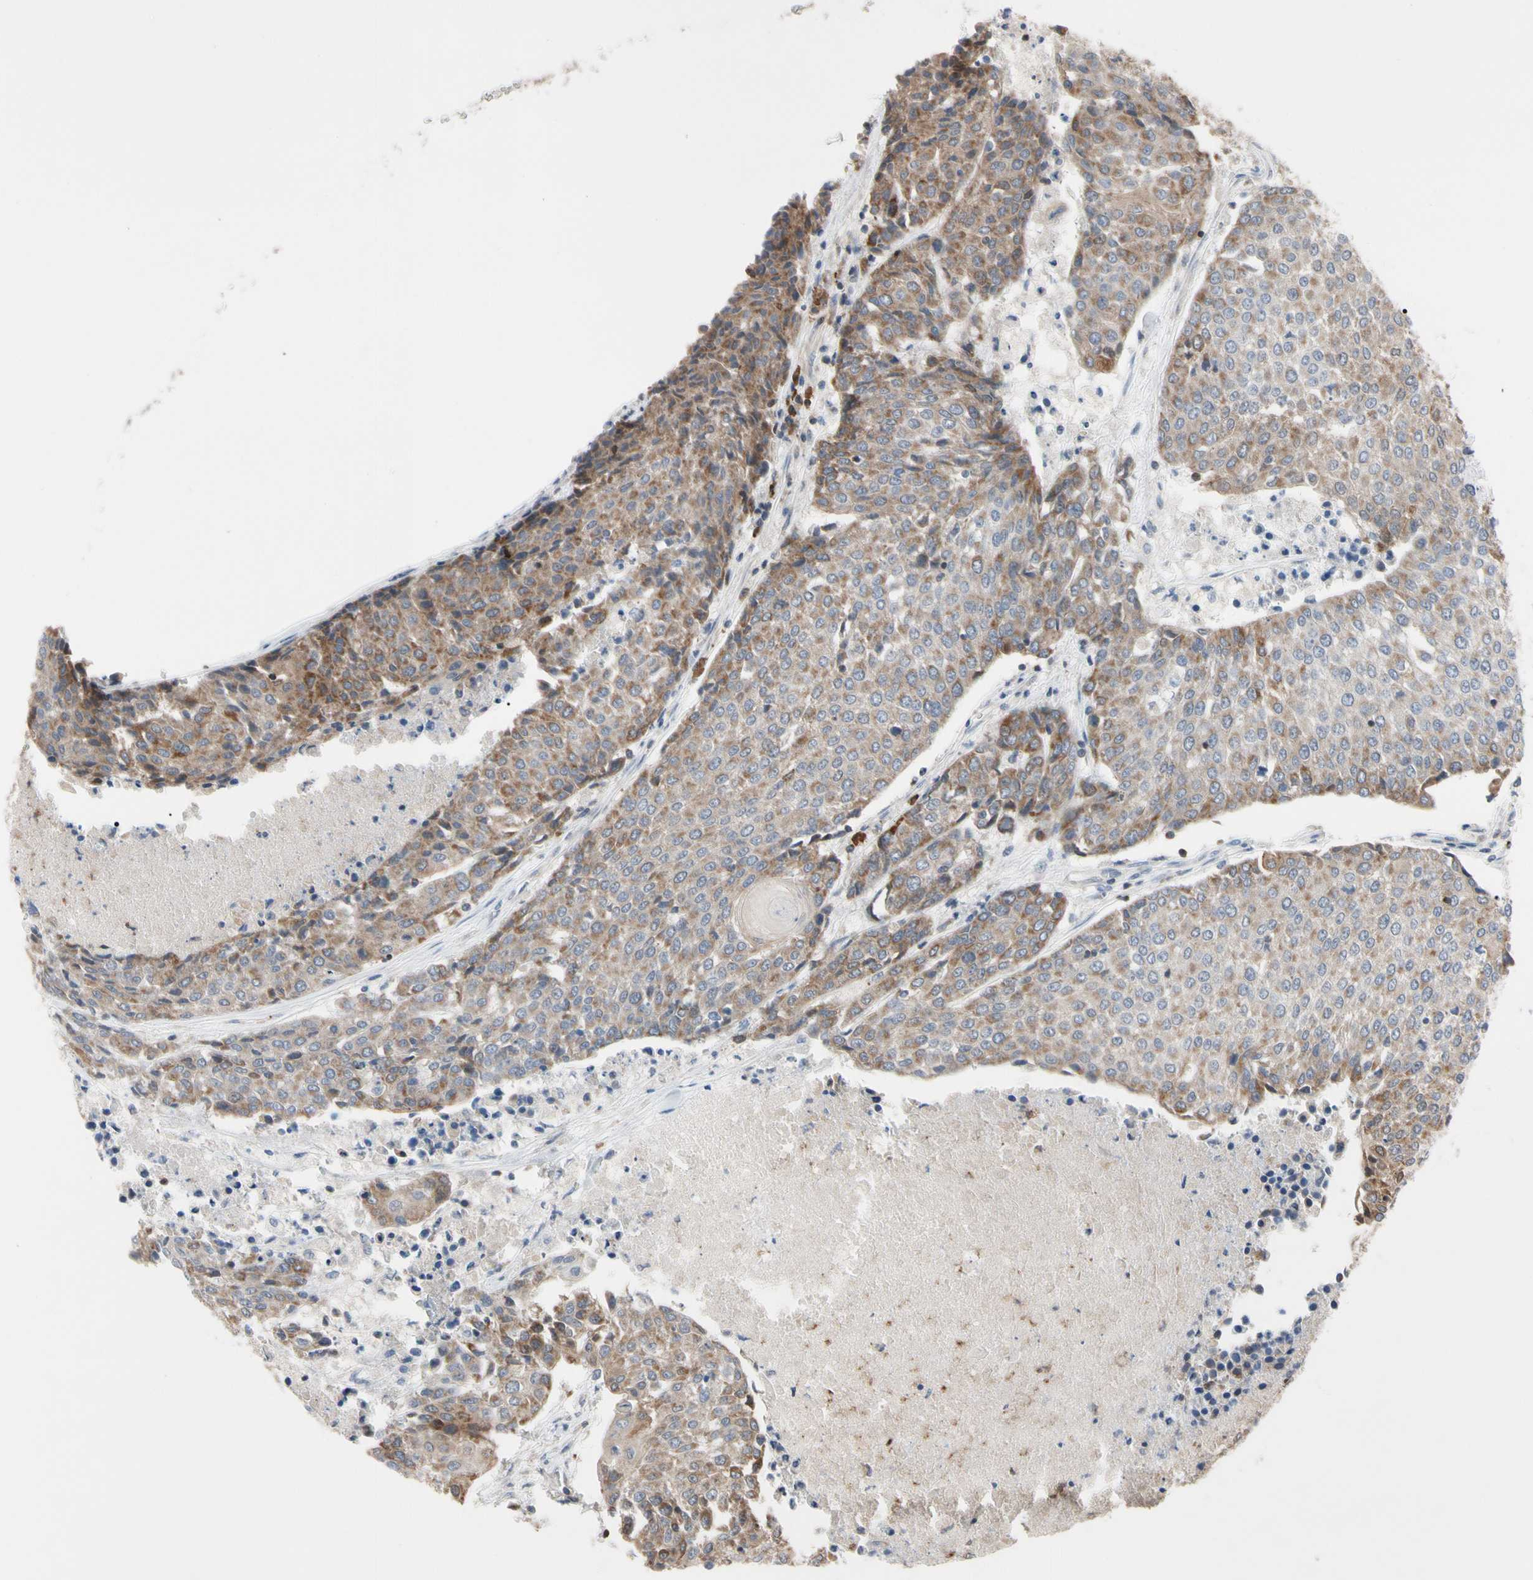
{"staining": {"intensity": "moderate", "quantity": ">75%", "location": "cytoplasmic/membranous"}, "tissue": "urothelial cancer", "cell_type": "Tumor cells", "image_type": "cancer", "snomed": [{"axis": "morphology", "description": "Urothelial carcinoma, High grade"}, {"axis": "topography", "description": "Urinary bladder"}], "caption": "About >75% of tumor cells in urothelial carcinoma (high-grade) show moderate cytoplasmic/membranous protein expression as visualized by brown immunohistochemical staining.", "gene": "MCL1", "patient": {"sex": "female", "age": 85}}